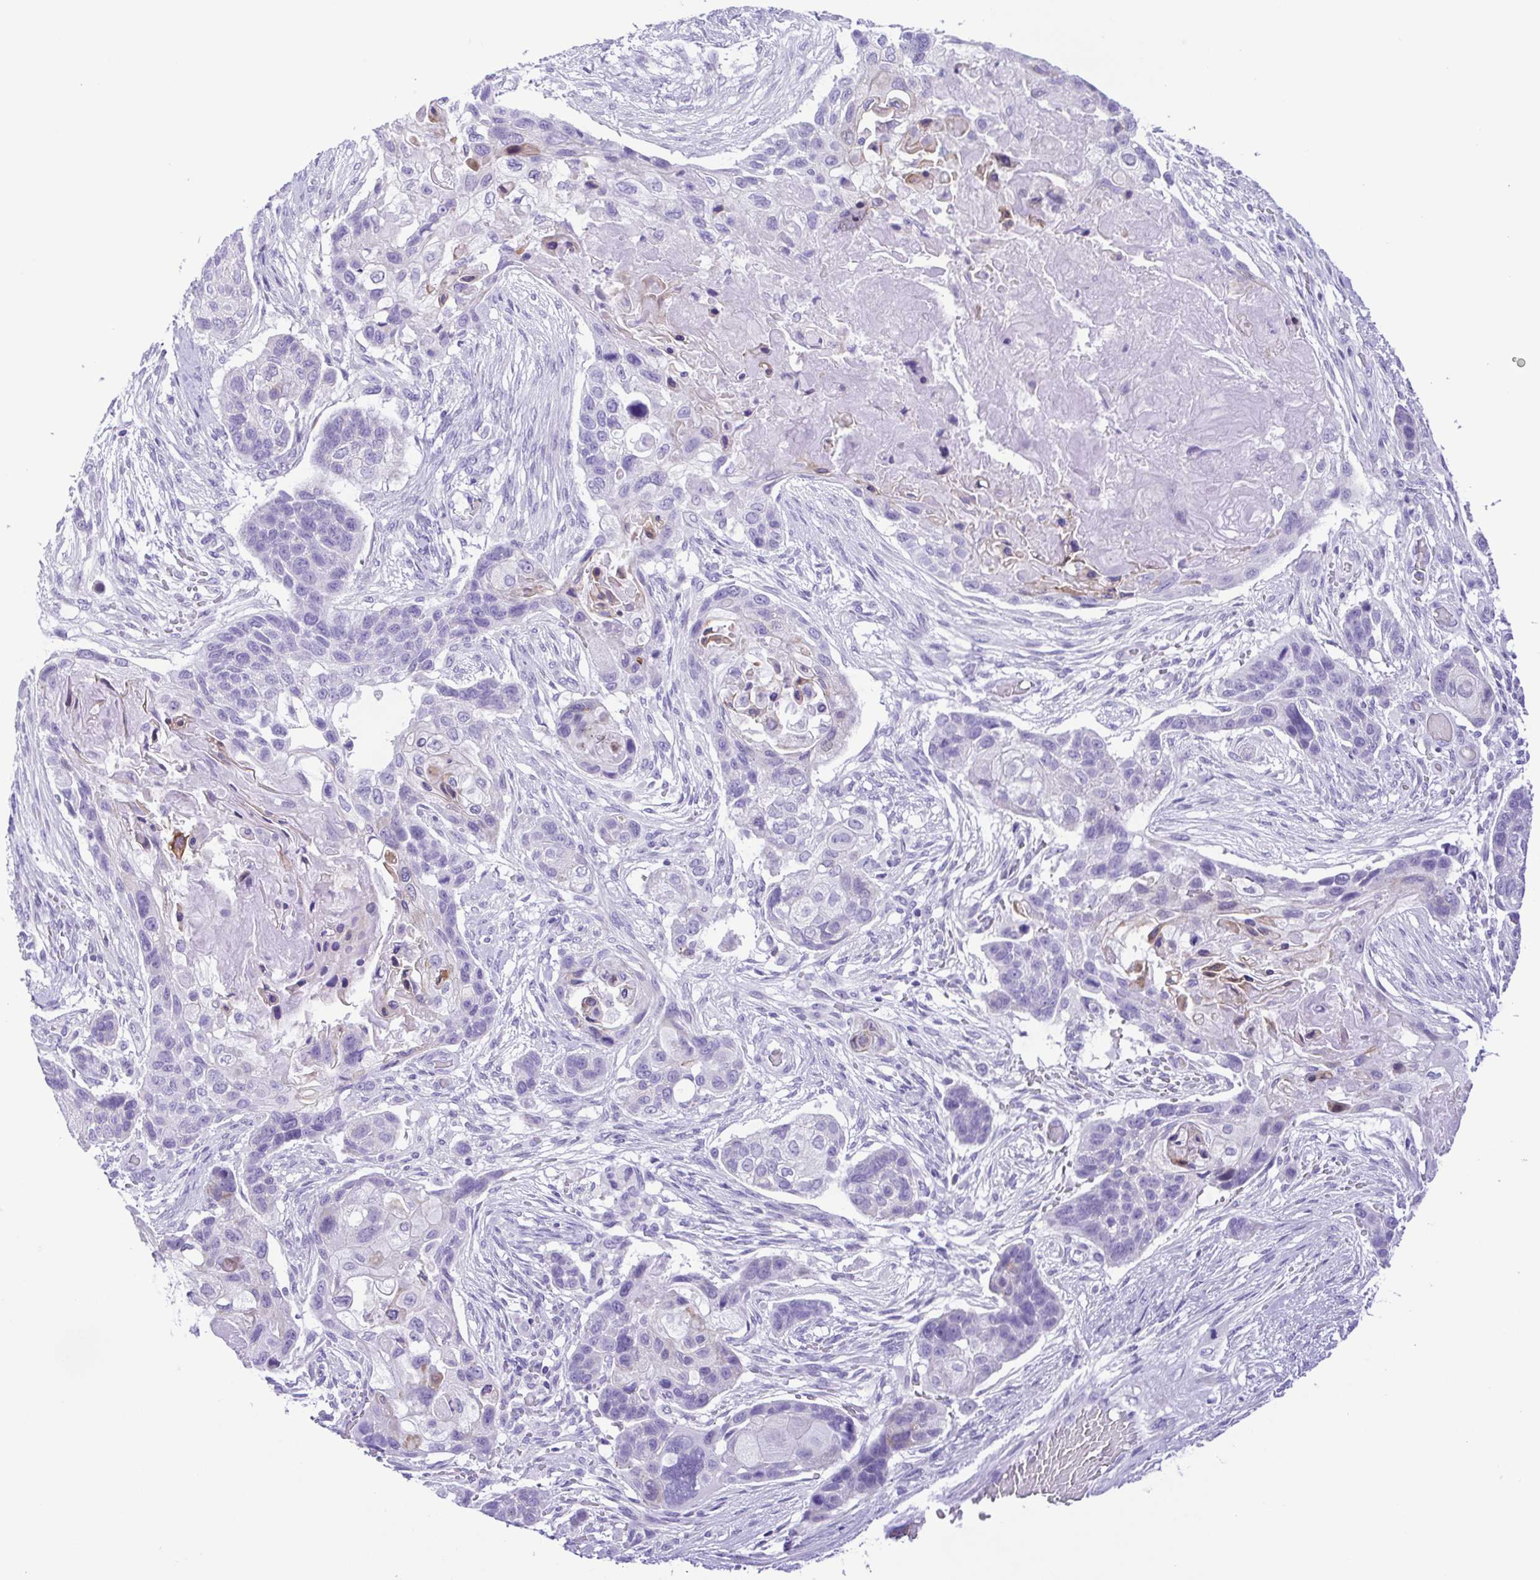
{"staining": {"intensity": "negative", "quantity": "none", "location": "none"}, "tissue": "lung cancer", "cell_type": "Tumor cells", "image_type": "cancer", "snomed": [{"axis": "morphology", "description": "Squamous cell carcinoma, NOS"}, {"axis": "topography", "description": "Lung"}], "caption": "A high-resolution image shows IHC staining of lung squamous cell carcinoma, which reveals no significant expression in tumor cells.", "gene": "PAK3", "patient": {"sex": "male", "age": 69}}